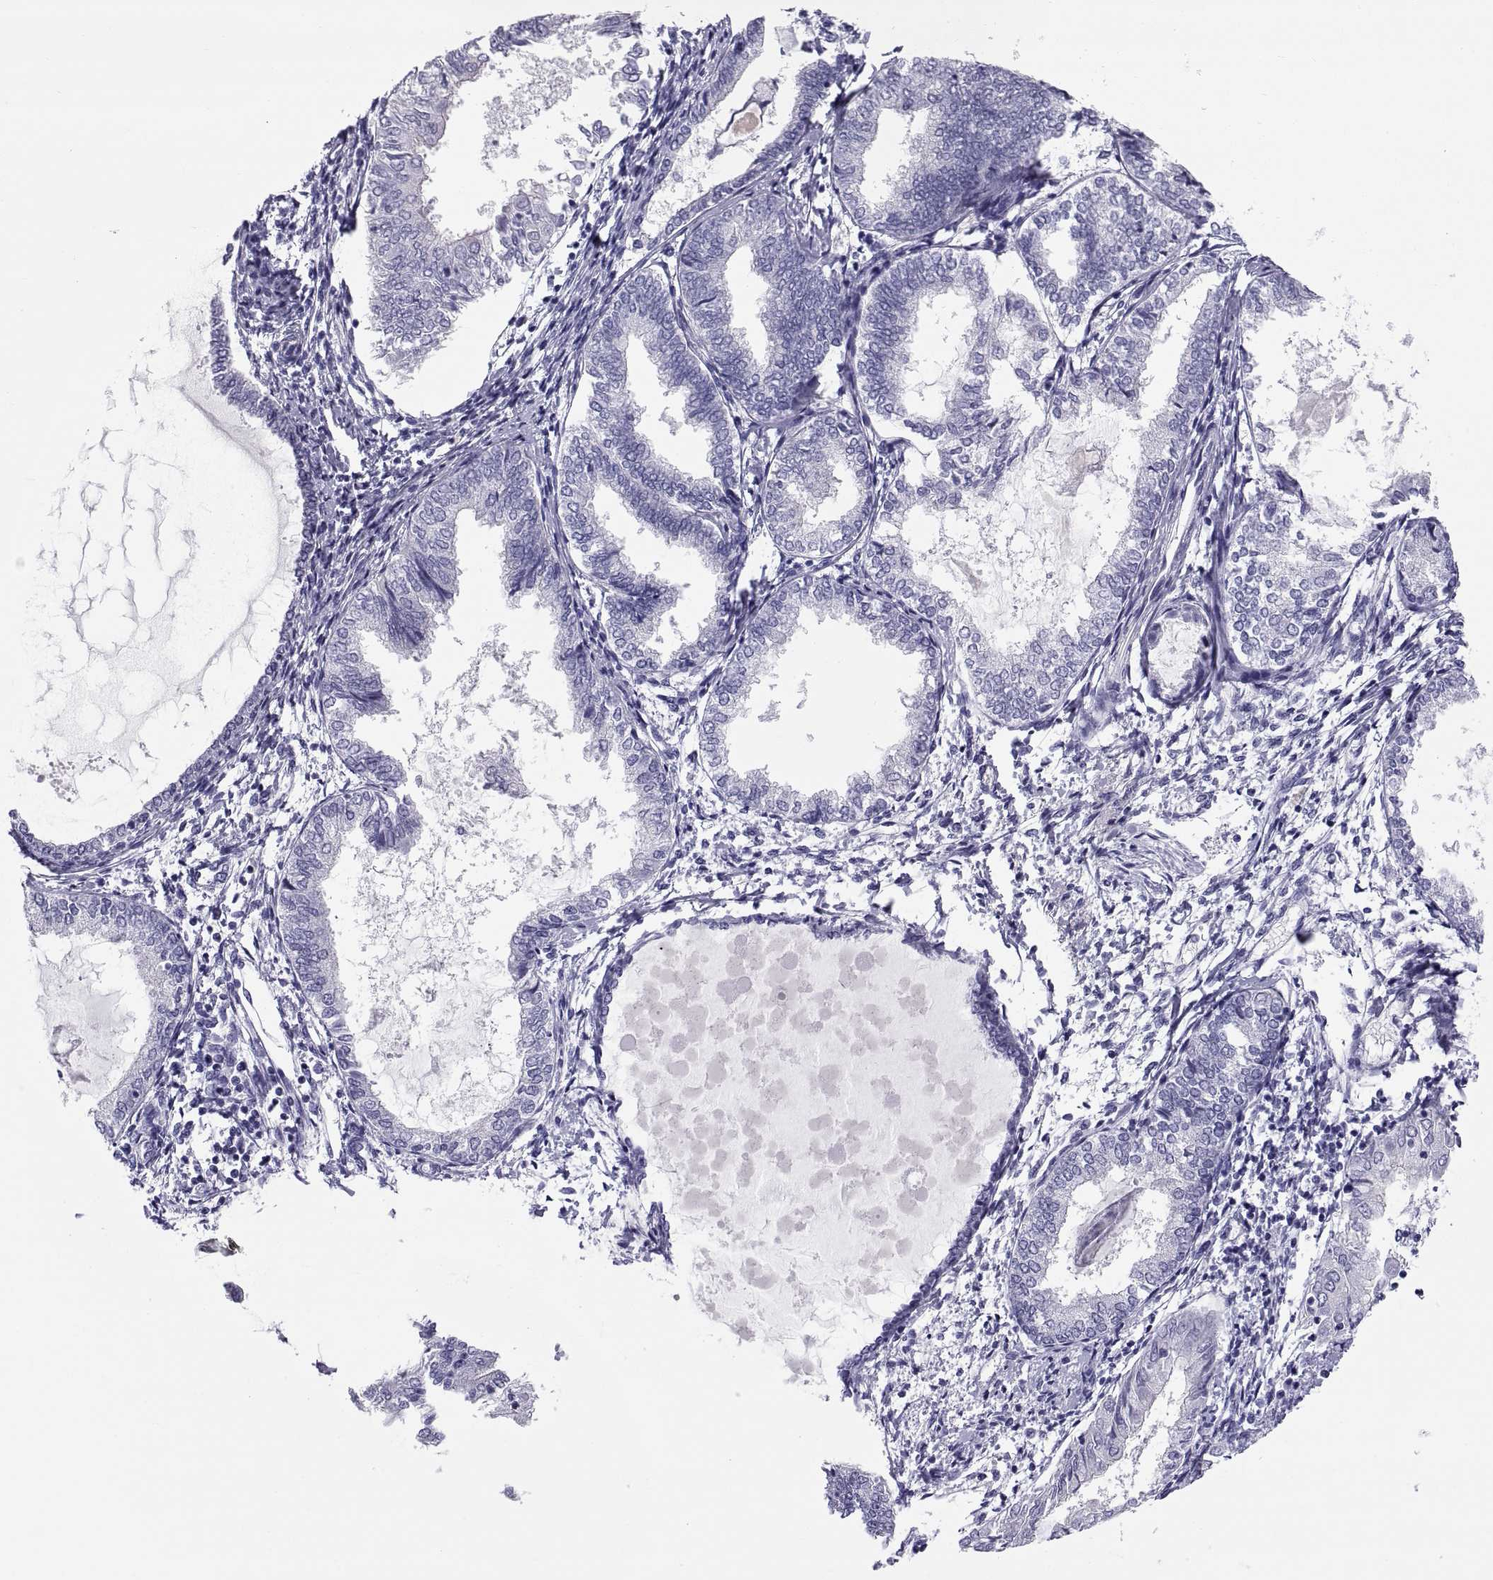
{"staining": {"intensity": "negative", "quantity": "none", "location": "none"}, "tissue": "endometrial cancer", "cell_type": "Tumor cells", "image_type": "cancer", "snomed": [{"axis": "morphology", "description": "Adenocarcinoma, NOS"}, {"axis": "topography", "description": "Endometrium"}], "caption": "Immunohistochemical staining of human endometrial cancer exhibits no significant positivity in tumor cells.", "gene": "RNASE12", "patient": {"sex": "female", "age": 68}}